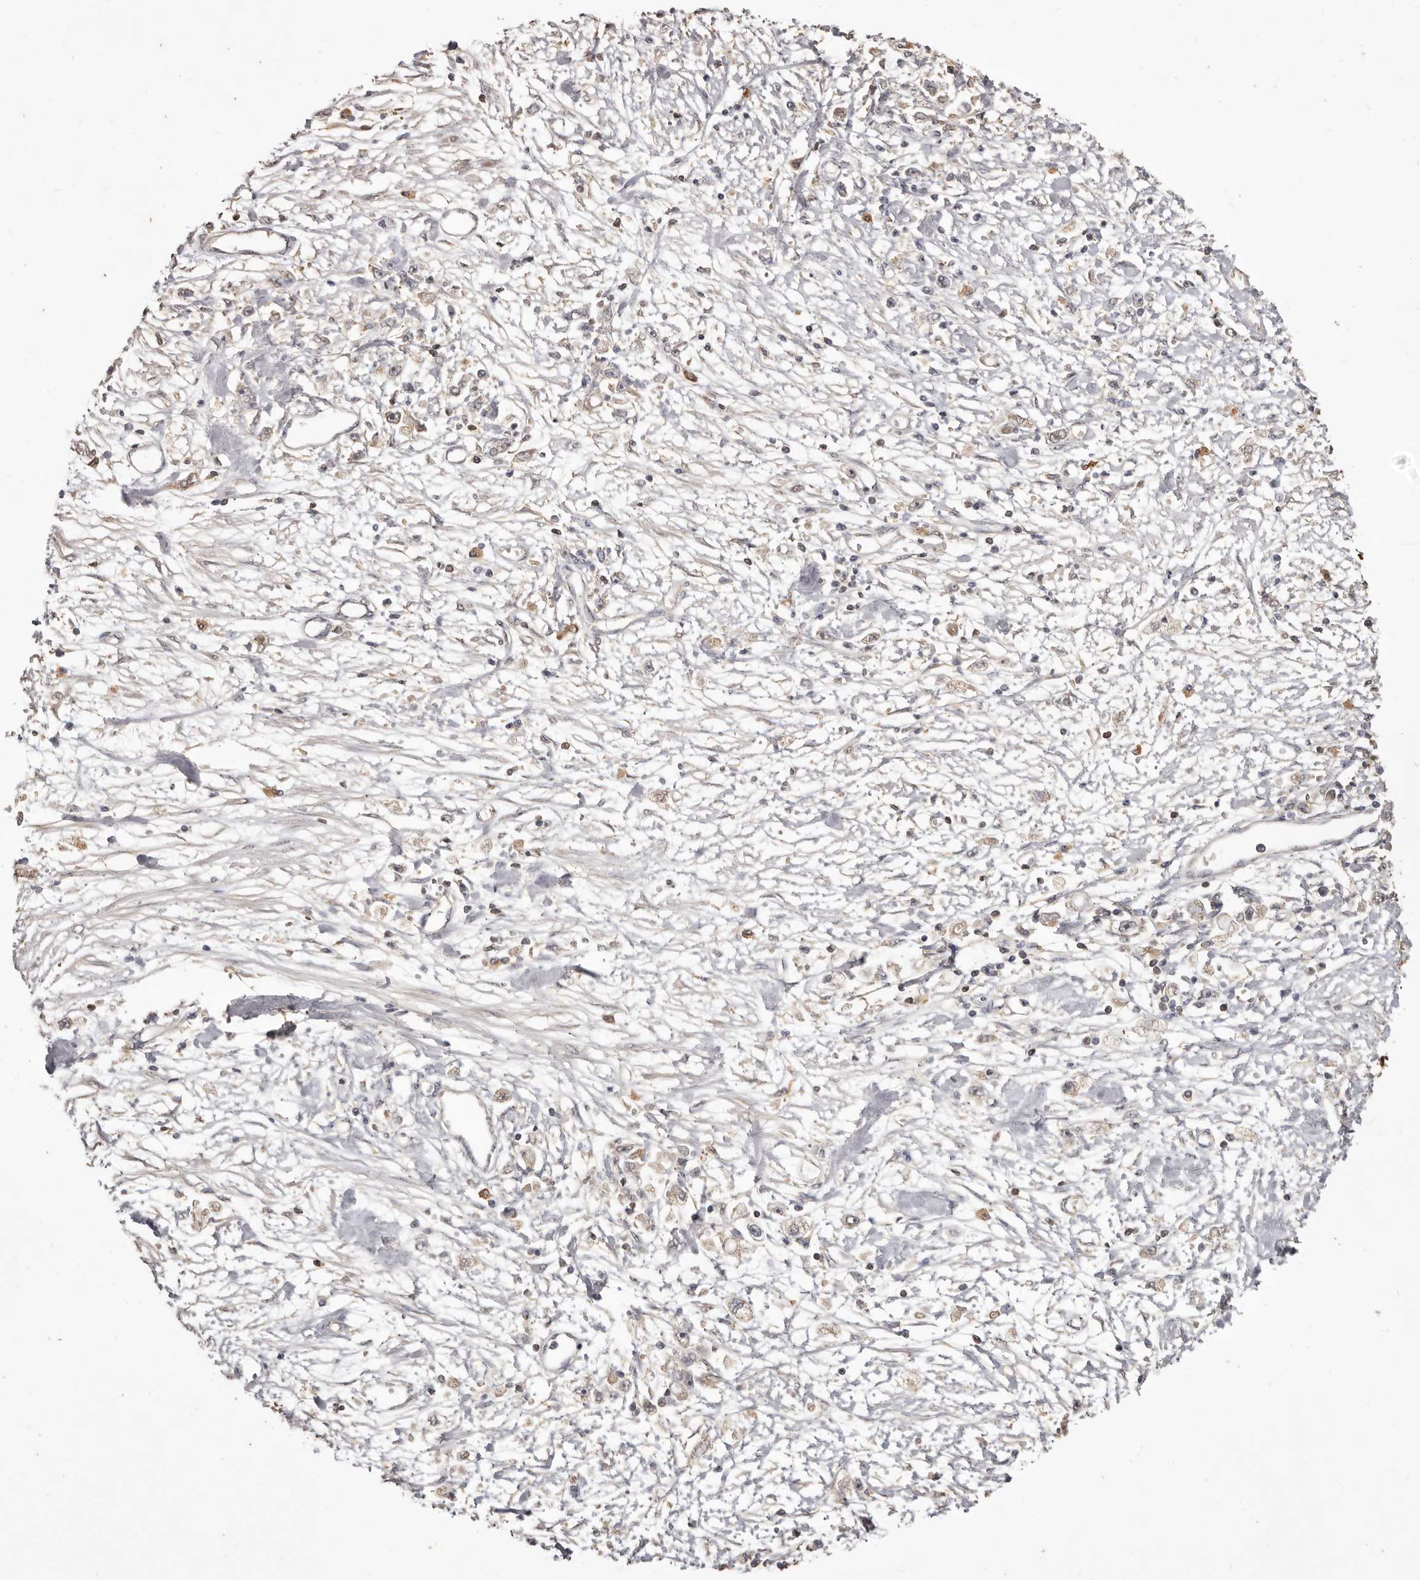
{"staining": {"intensity": "negative", "quantity": "none", "location": "none"}, "tissue": "stomach cancer", "cell_type": "Tumor cells", "image_type": "cancer", "snomed": [{"axis": "morphology", "description": "Adenocarcinoma, NOS"}, {"axis": "topography", "description": "Stomach"}], "caption": "High power microscopy histopathology image of an immunohistochemistry (IHC) photomicrograph of adenocarcinoma (stomach), revealing no significant positivity in tumor cells. Brightfield microscopy of immunohistochemistry stained with DAB (3,3'-diaminobenzidine) (brown) and hematoxylin (blue), captured at high magnification.", "gene": "INAVA", "patient": {"sex": "female", "age": 59}}